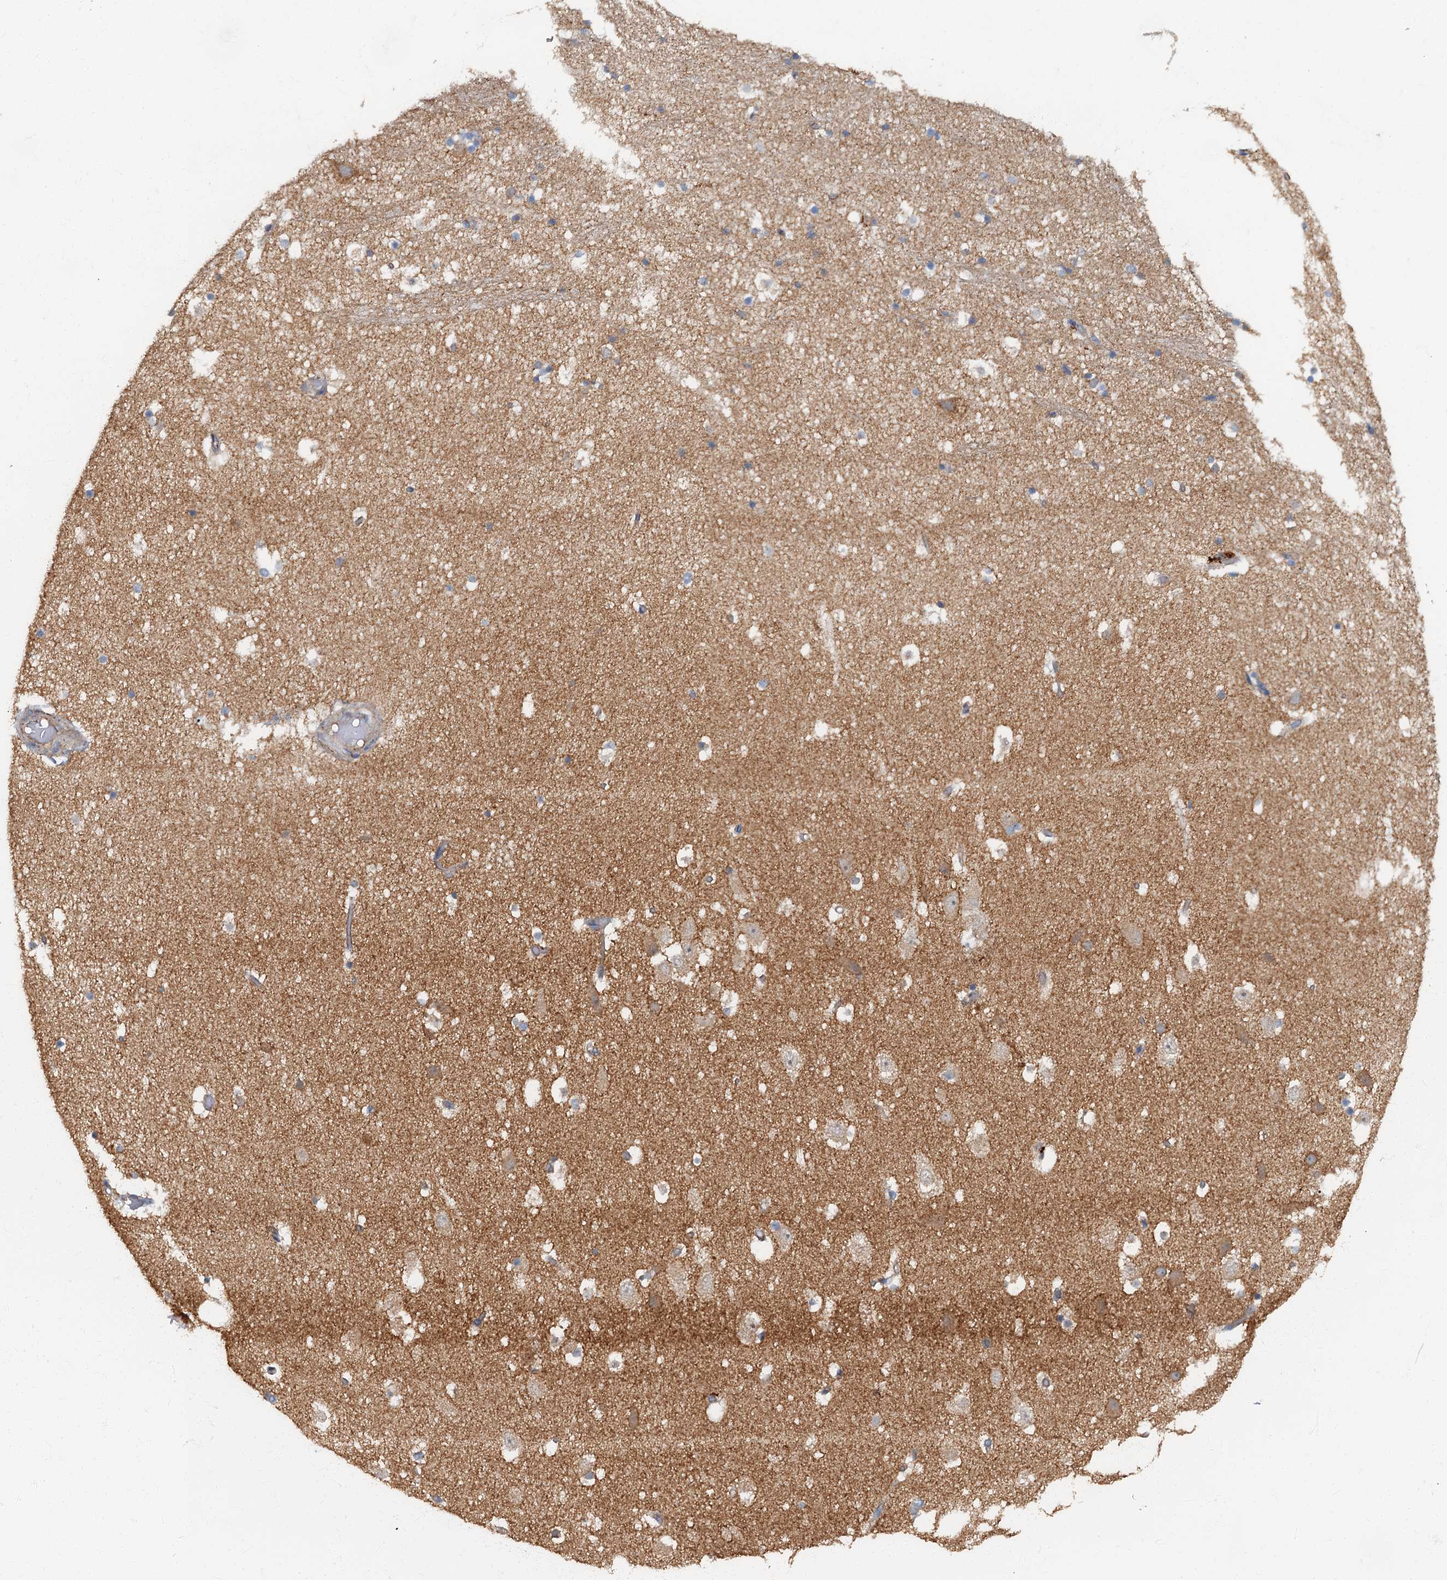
{"staining": {"intensity": "weak", "quantity": "<25%", "location": "cytoplasmic/membranous"}, "tissue": "hippocampus", "cell_type": "Glial cells", "image_type": "normal", "snomed": [{"axis": "morphology", "description": "Normal tissue, NOS"}, {"axis": "topography", "description": "Hippocampus"}], "caption": "Glial cells are negative for brown protein staining in unremarkable hippocampus. Nuclei are stained in blue.", "gene": "ARL11", "patient": {"sex": "female", "age": 52}}